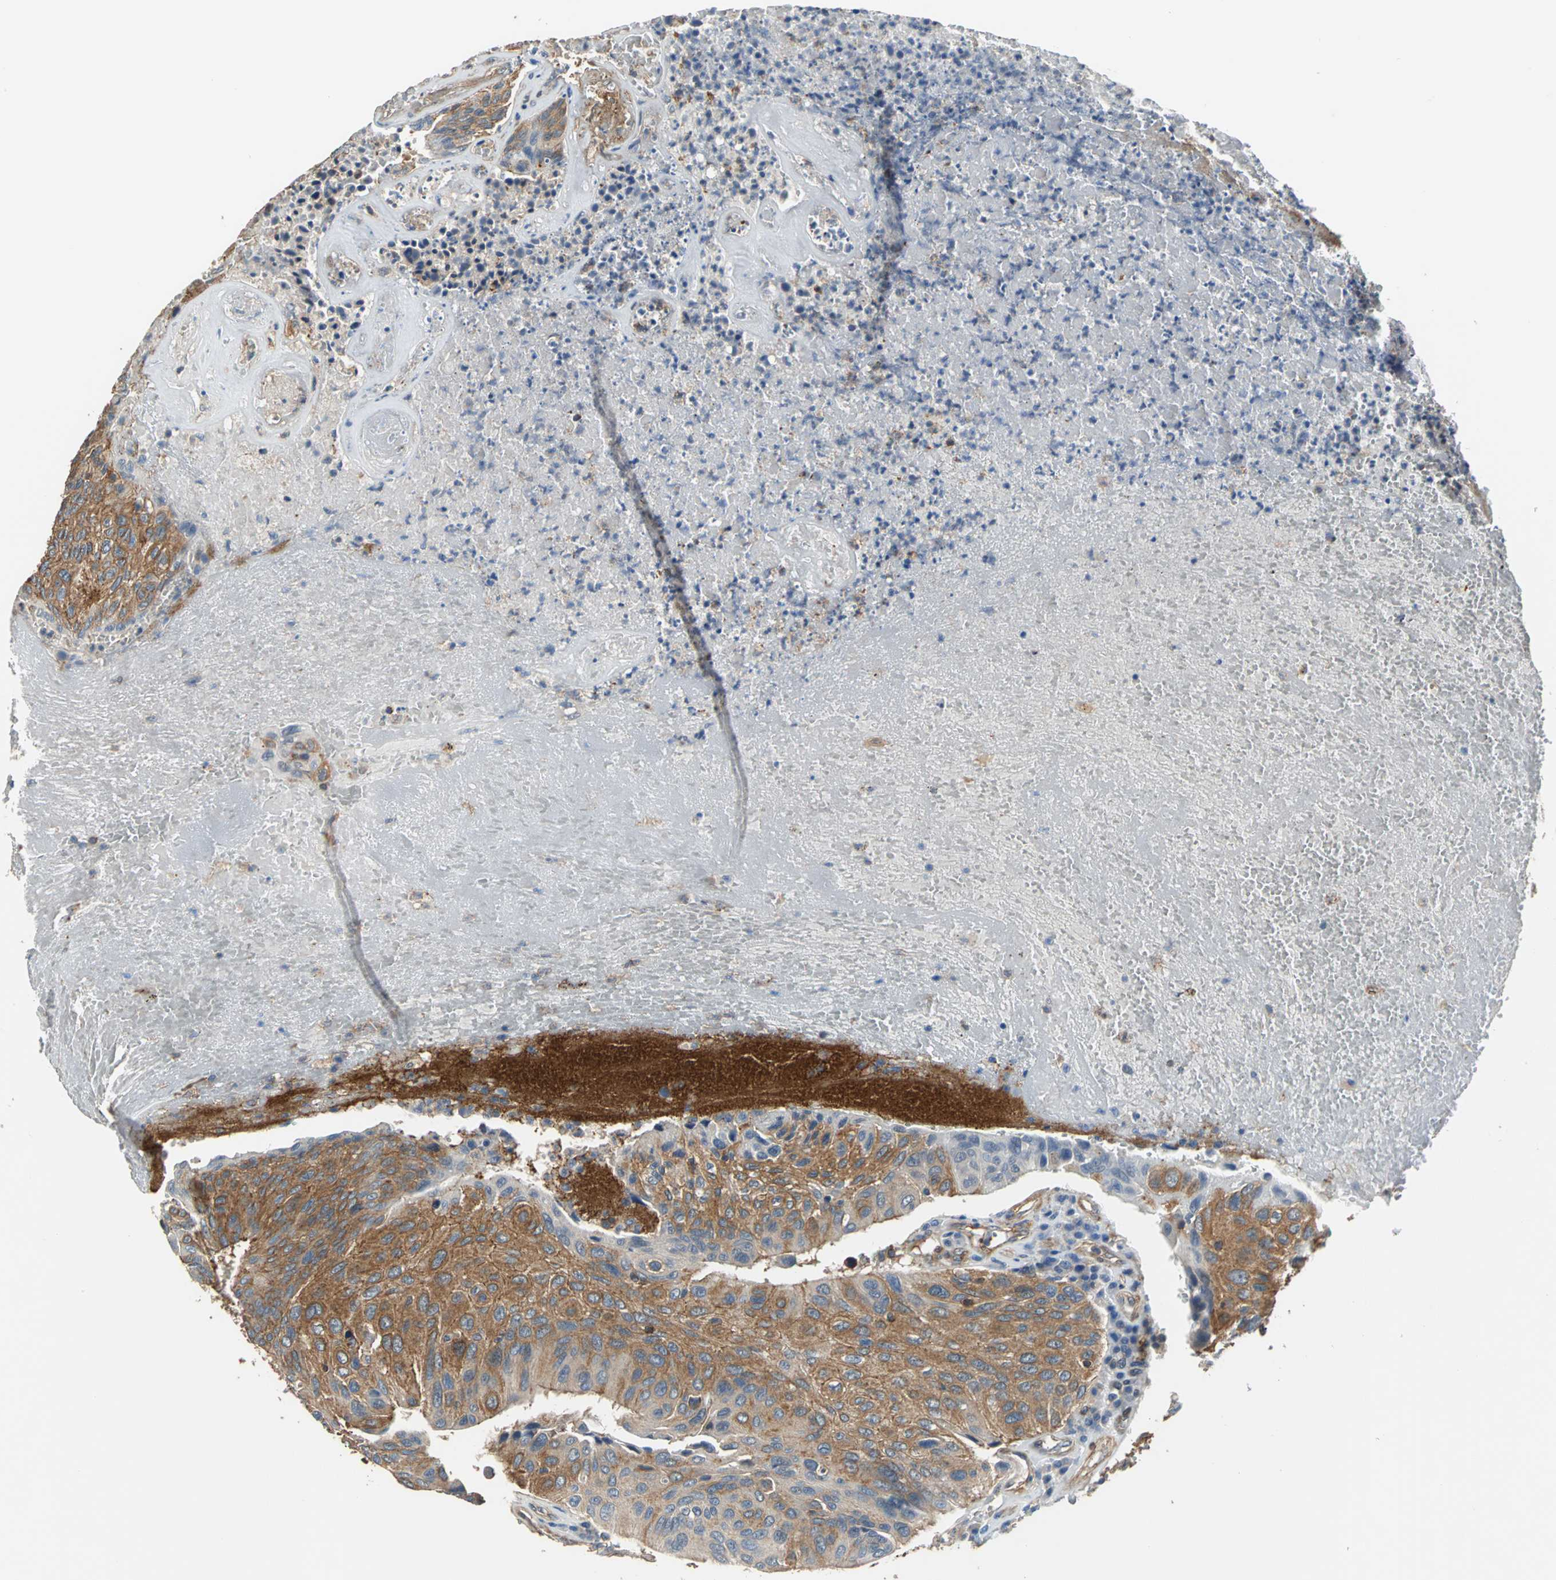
{"staining": {"intensity": "strong", "quantity": ">75%", "location": "cytoplasmic/membranous"}, "tissue": "urothelial cancer", "cell_type": "Tumor cells", "image_type": "cancer", "snomed": [{"axis": "morphology", "description": "Urothelial carcinoma, High grade"}, {"axis": "topography", "description": "Urinary bladder"}], "caption": "This is an image of IHC staining of urothelial cancer, which shows strong expression in the cytoplasmic/membranous of tumor cells.", "gene": "PARVA", "patient": {"sex": "male", "age": 66}}